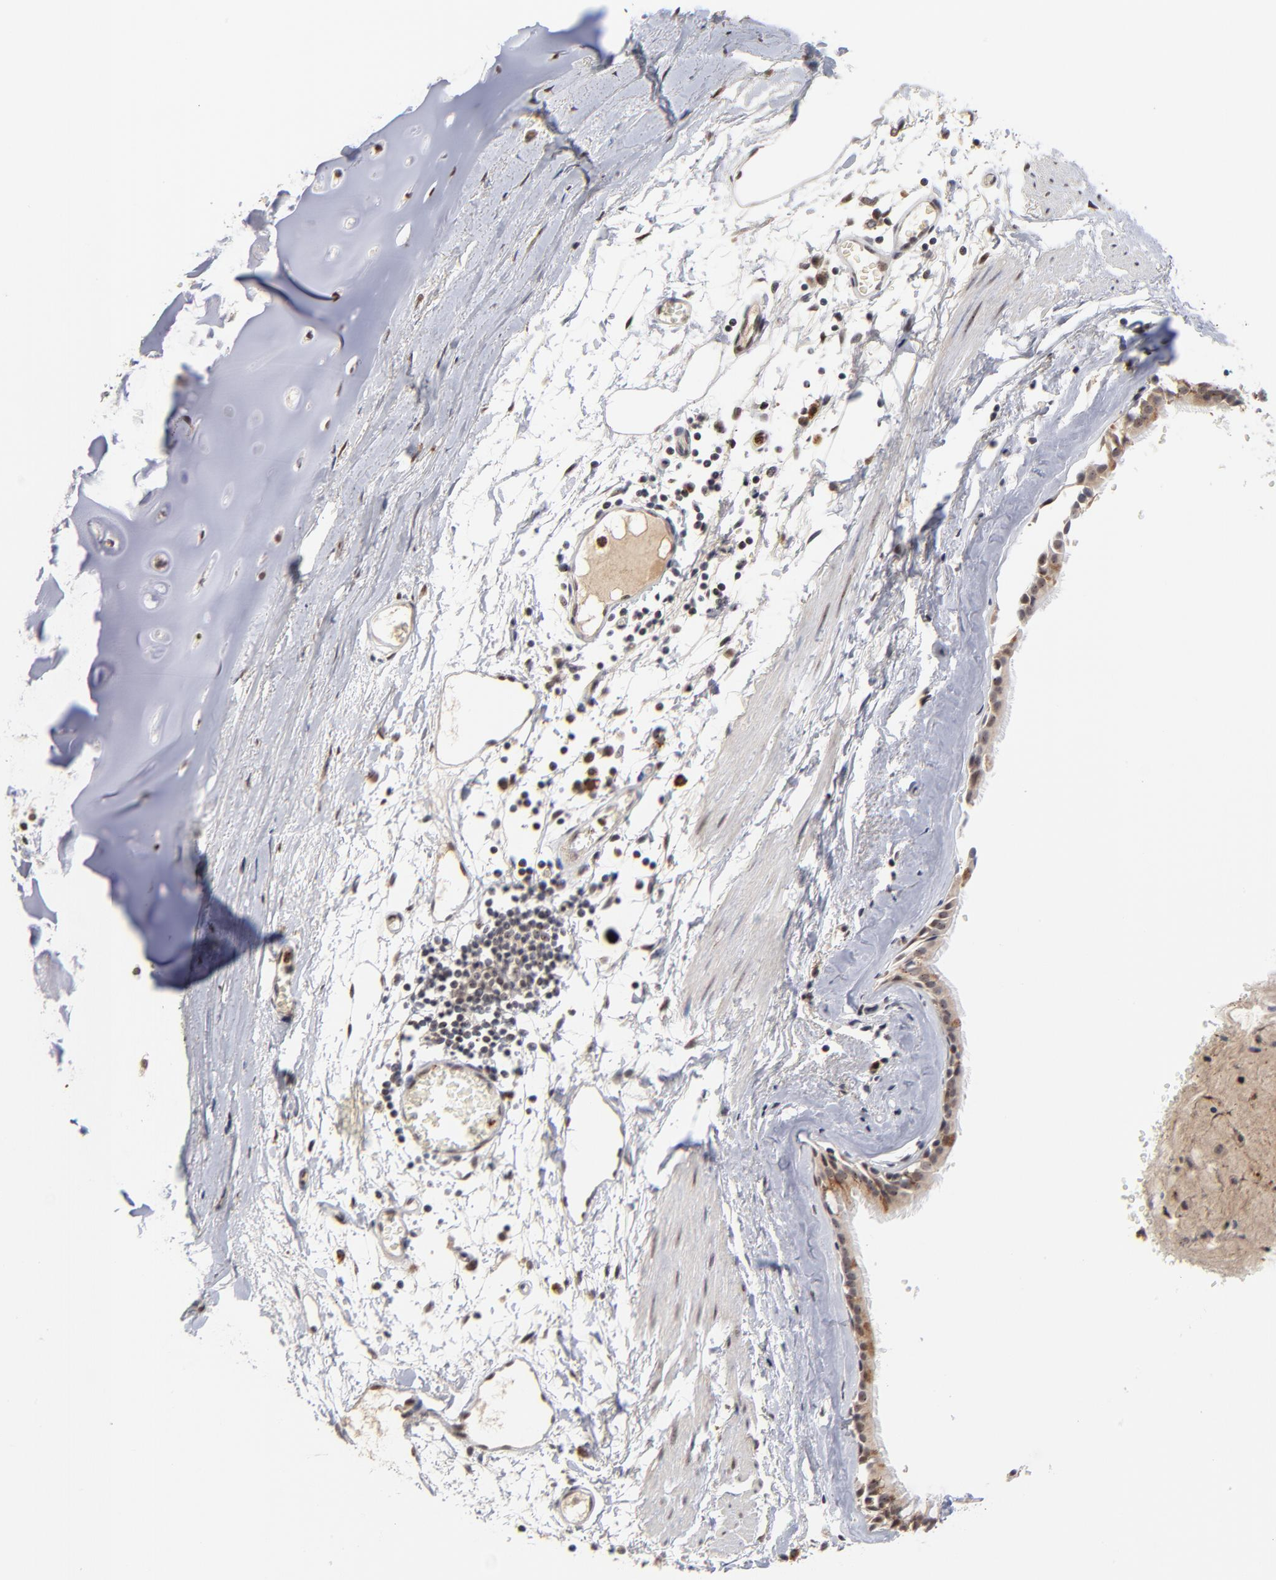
{"staining": {"intensity": "weak", "quantity": ">75%", "location": "cytoplasmic/membranous"}, "tissue": "bronchus", "cell_type": "Respiratory epithelial cells", "image_type": "normal", "snomed": [{"axis": "morphology", "description": "Normal tissue, NOS"}, {"axis": "topography", "description": "Bronchus"}, {"axis": "topography", "description": "Lung"}], "caption": "The histopathology image shows immunohistochemical staining of unremarkable bronchus. There is weak cytoplasmic/membranous positivity is identified in approximately >75% of respiratory epithelial cells.", "gene": "ZNF419", "patient": {"sex": "female", "age": 56}}